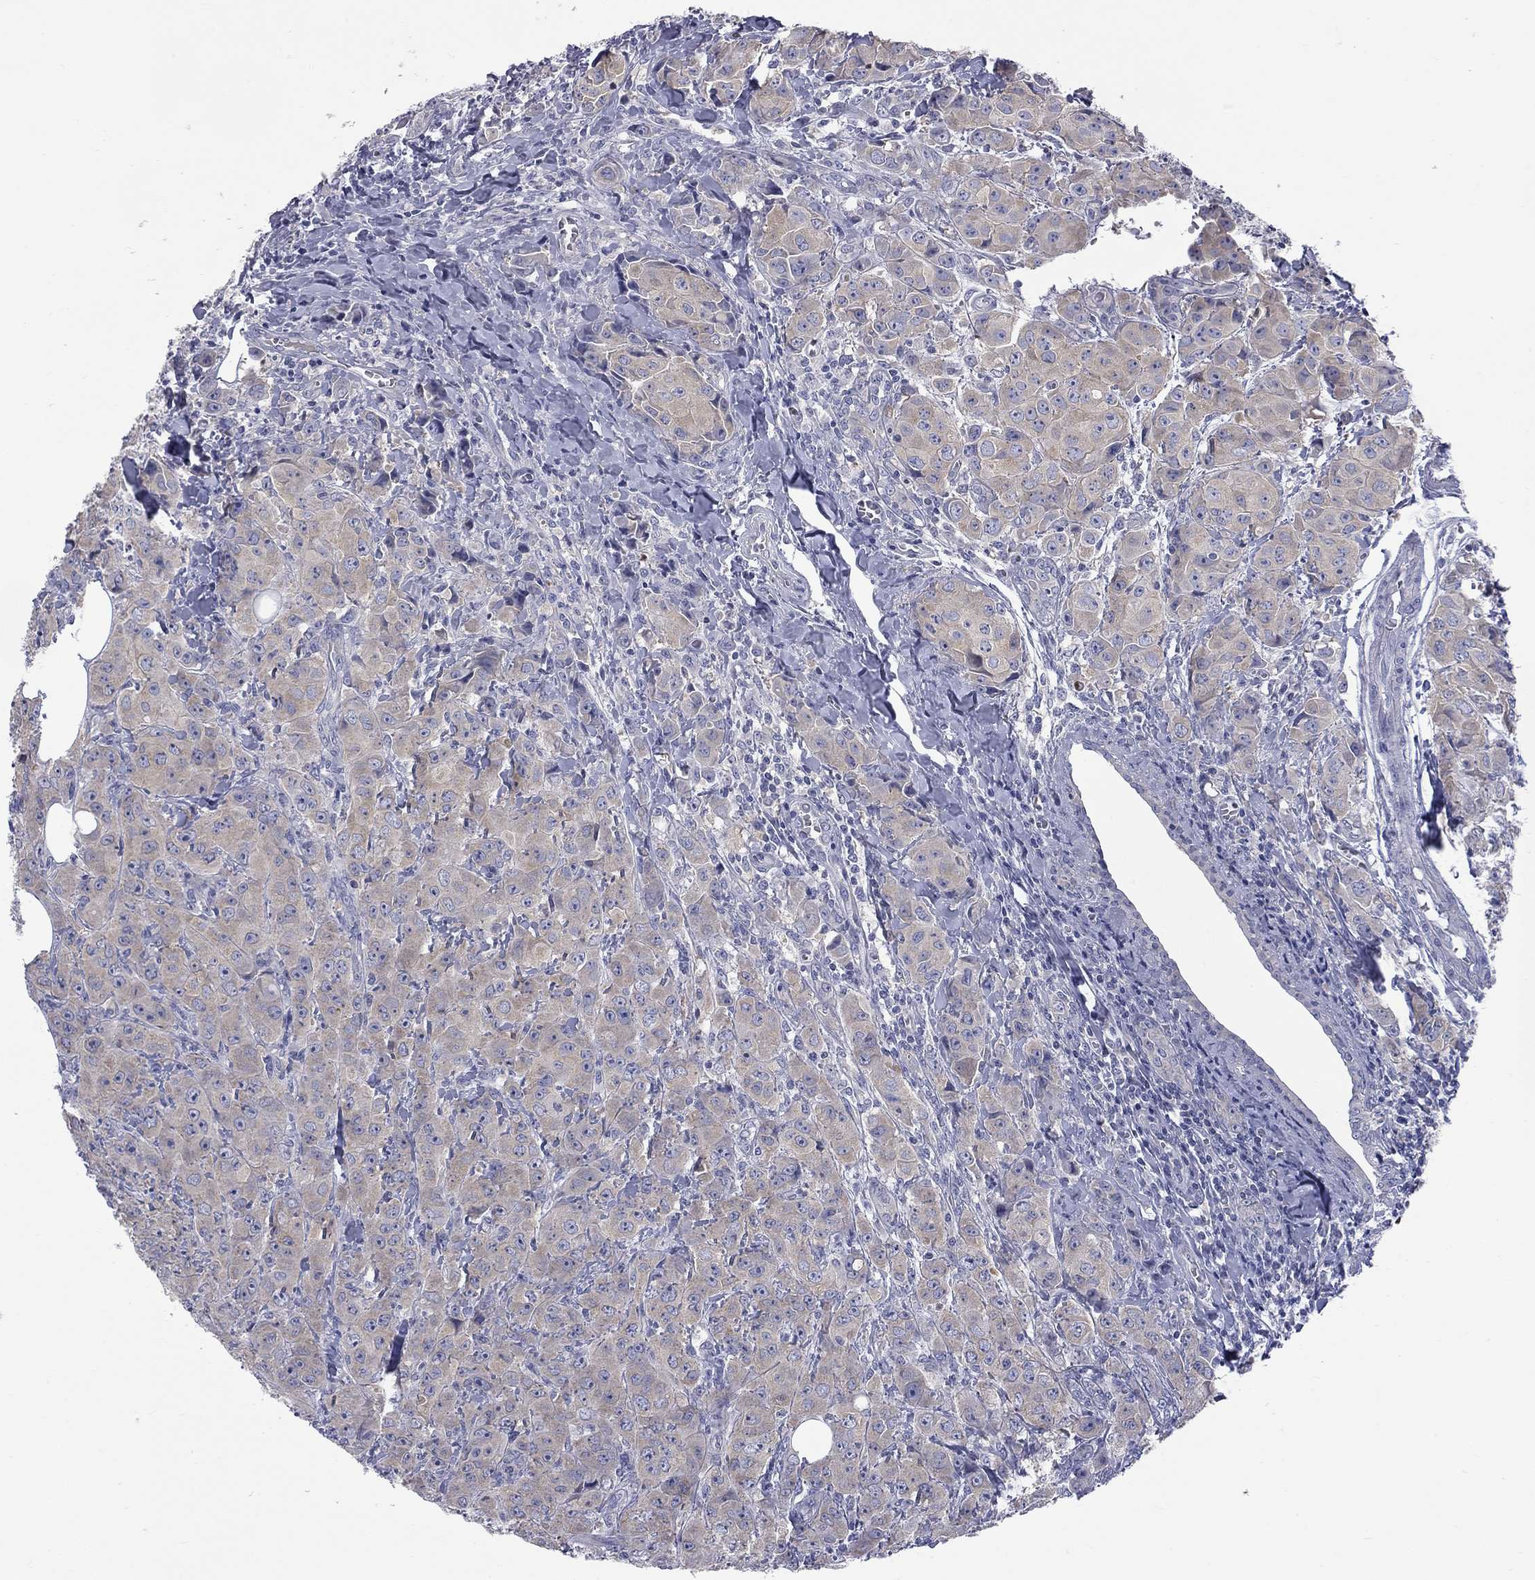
{"staining": {"intensity": "weak", "quantity": "25%-75%", "location": "cytoplasmic/membranous"}, "tissue": "breast cancer", "cell_type": "Tumor cells", "image_type": "cancer", "snomed": [{"axis": "morphology", "description": "Duct carcinoma"}, {"axis": "topography", "description": "Breast"}], "caption": "The immunohistochemical stain labels weak cytoplasmic/membranous expression in tumor cells of breast cancer tissue.", "gene": "ABCB4", "patient": {"sex": "female", "age": 43}}